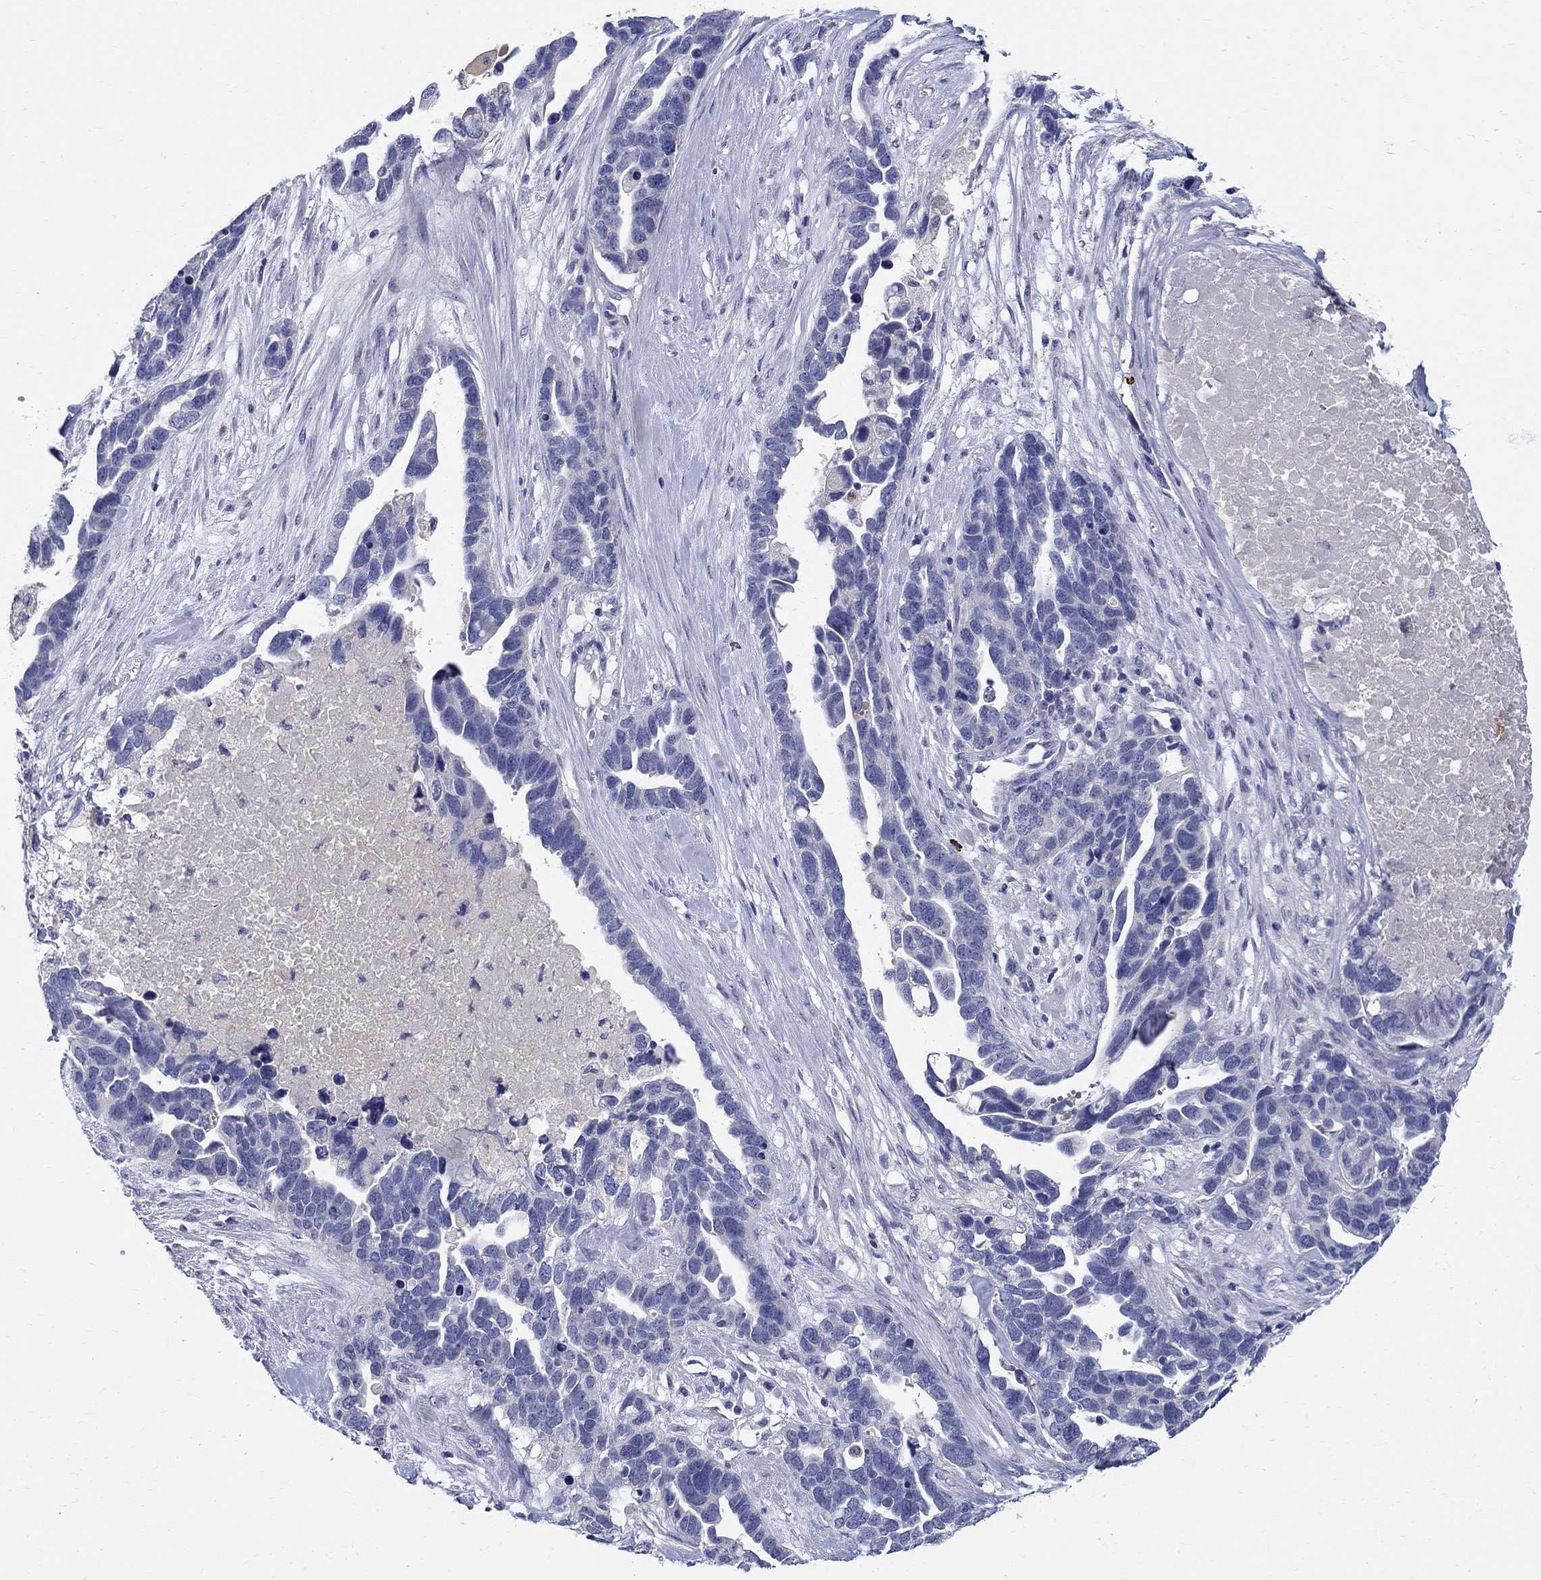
{"staining": {"intensity": "negative", "quantity": "none", "location": "none"}, "tissue": "ovarian cancer", "cell_type": "Tumor cells", "image_type": "cancer", "snomed": [{"axis": "morphology", "description": "Cystadenocarcinoma, serous, NOS"}, {"axis": "topography", "description": "Ovary"}], "caption": "Human ovarian cancer (serous cystadenocarcinoma) stained for a protein using immunohistochemistry (IHC) demonstrates no positivity in tumor cells.", "gene": "CRYGD", "patient": {"sex": "female", "age": 54}}